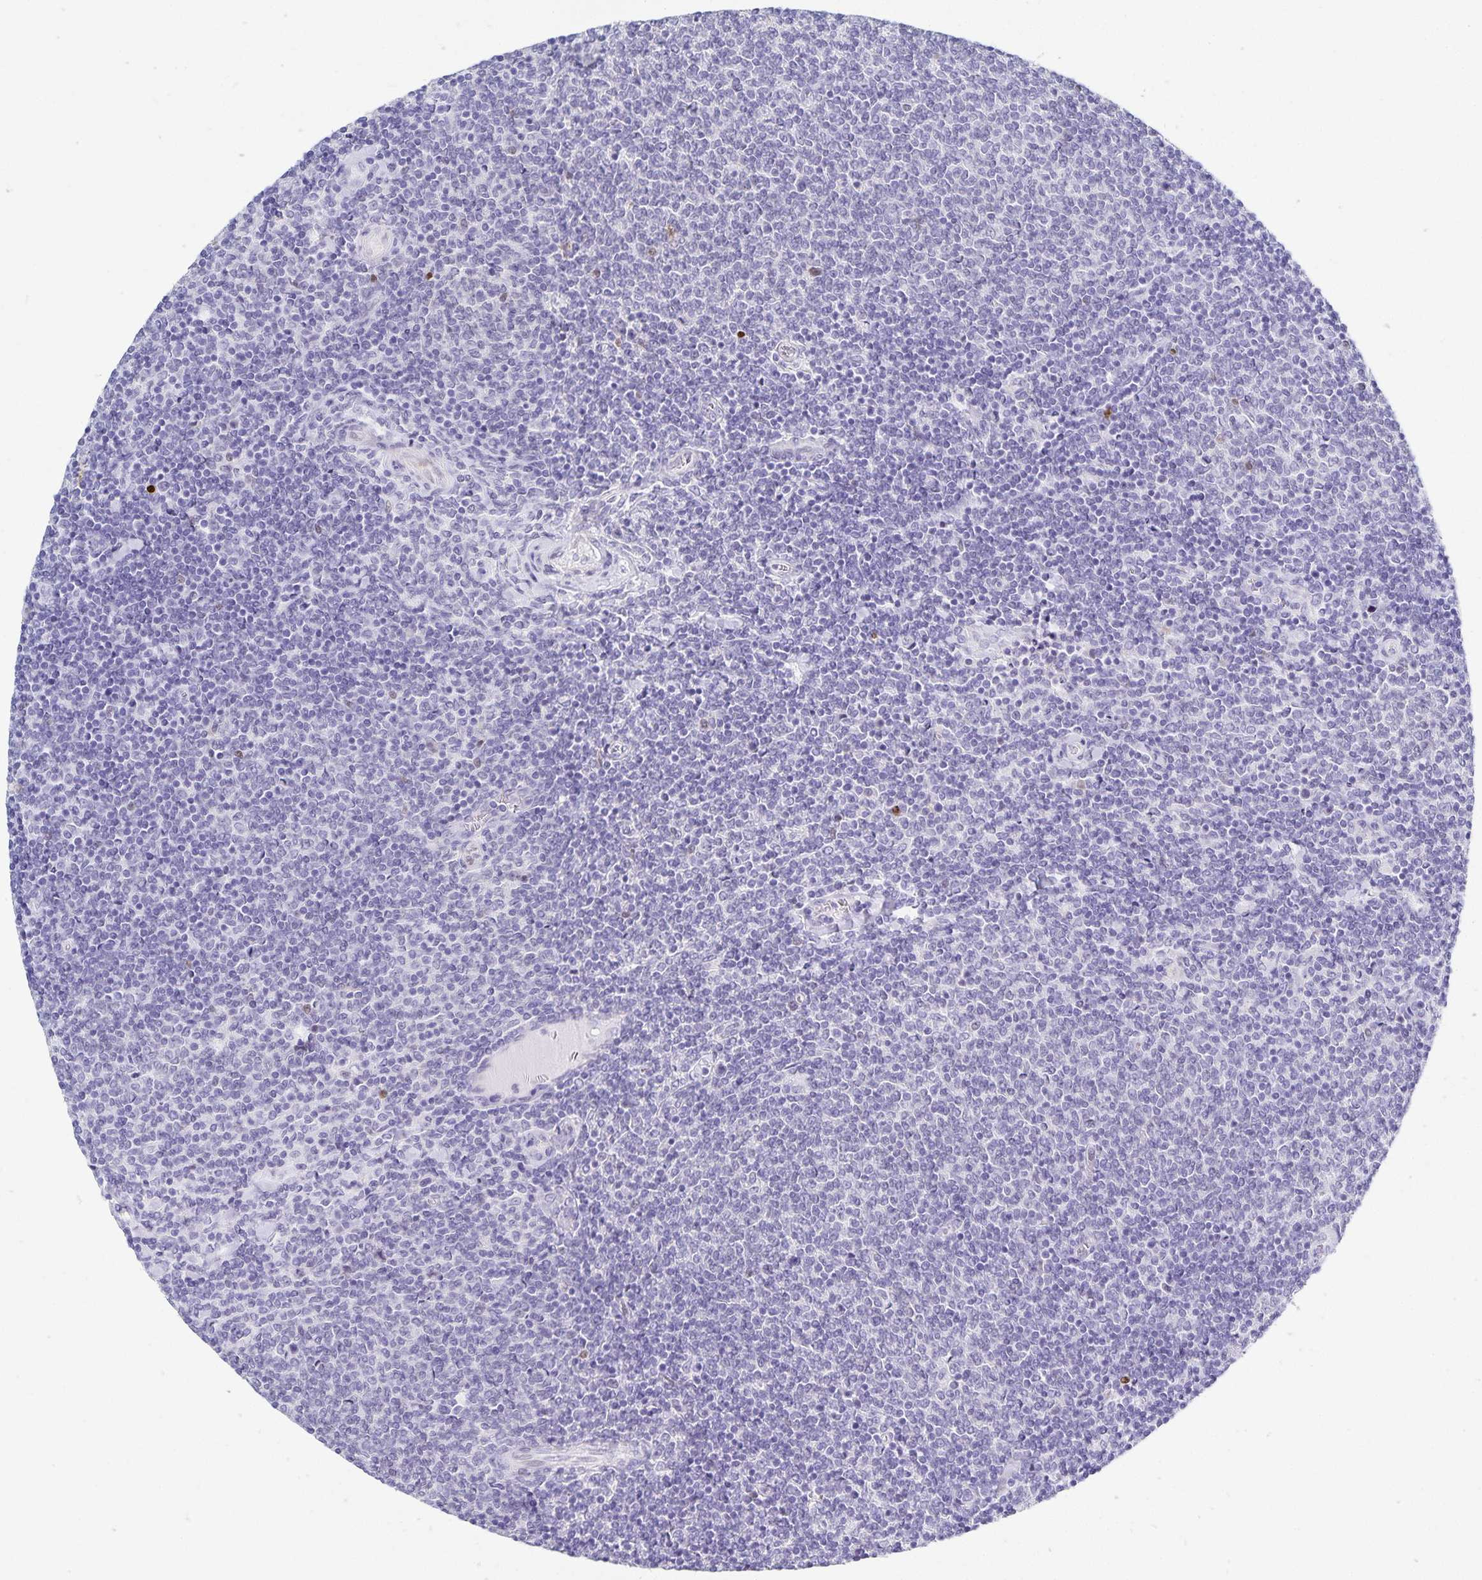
{"staining": {"intensity": "negative", "quantity": "none", "location": "none"}, "tissue": "lymphoma", "cell_type": "Tumor cells", "image_type": "cancer", "snomed": [{"axis": "morphology", "description": "Malignant lymphoma, non-Hodgkin's type, Low grade"}, {"axis": "topography", "description": "Lymph node"}], "caption": "There is no significant positivity in tumor cells of lymphoma.", "gene": "HMGB3", "patient": {"sex": "male", "age": 52}}